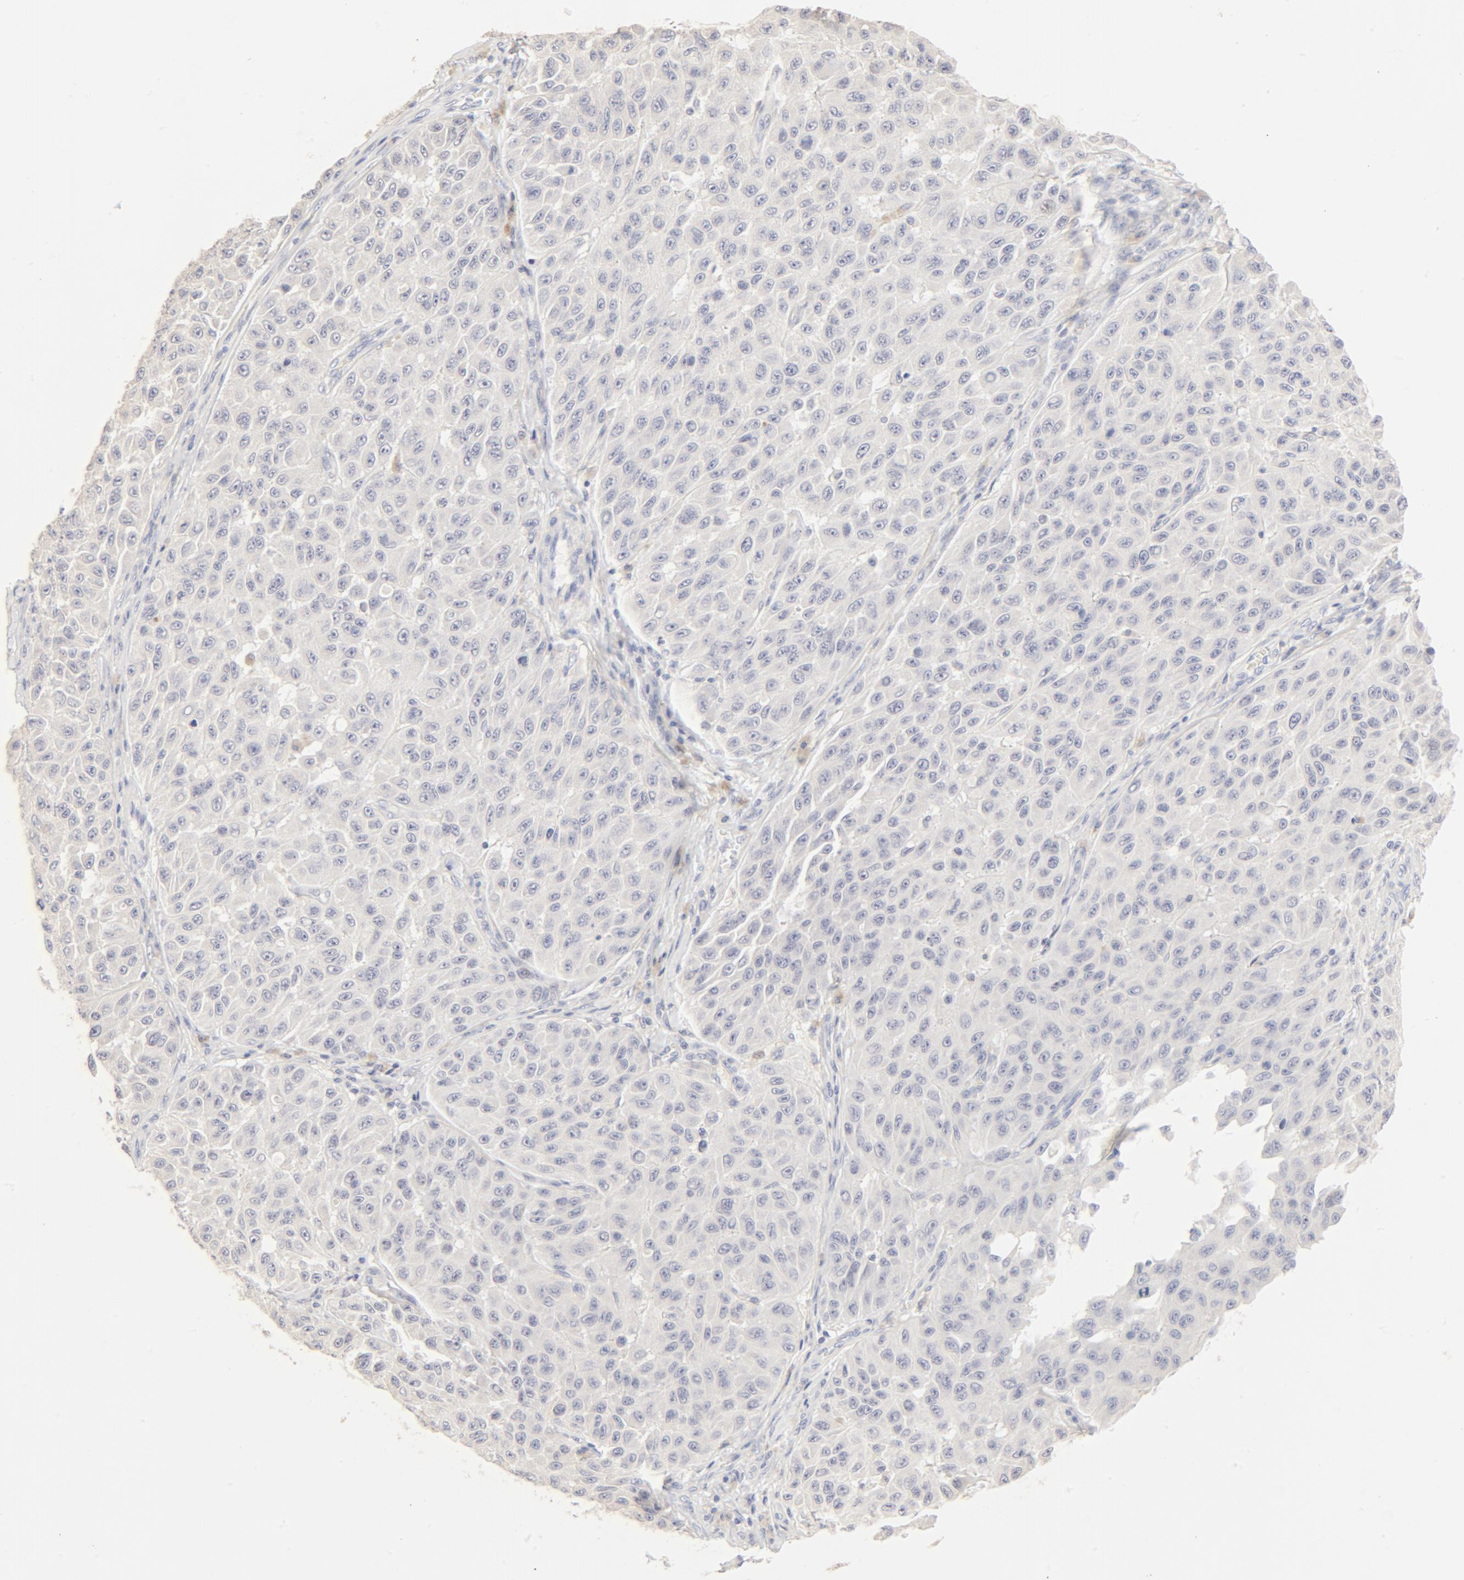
{"staining": {"intensity": "negative", "quantity": "none", "location": "none"}, "tissue": "melanoma", "cell_type": "Tumor cells", "image_type": "cancer", "snomed": [{"axis": "morphology", "description": "Malignant melanoma, NOS"}, {"axis": "topography", "description": "Skin"}], "caption": "Micrograph shows no significant protein expression in tumor cells of malignant melanoma. (DAB IHC with hematoxylin counter stain).", "gene": "FCGBP", "patient": {"sex": "male", "age": 30}}